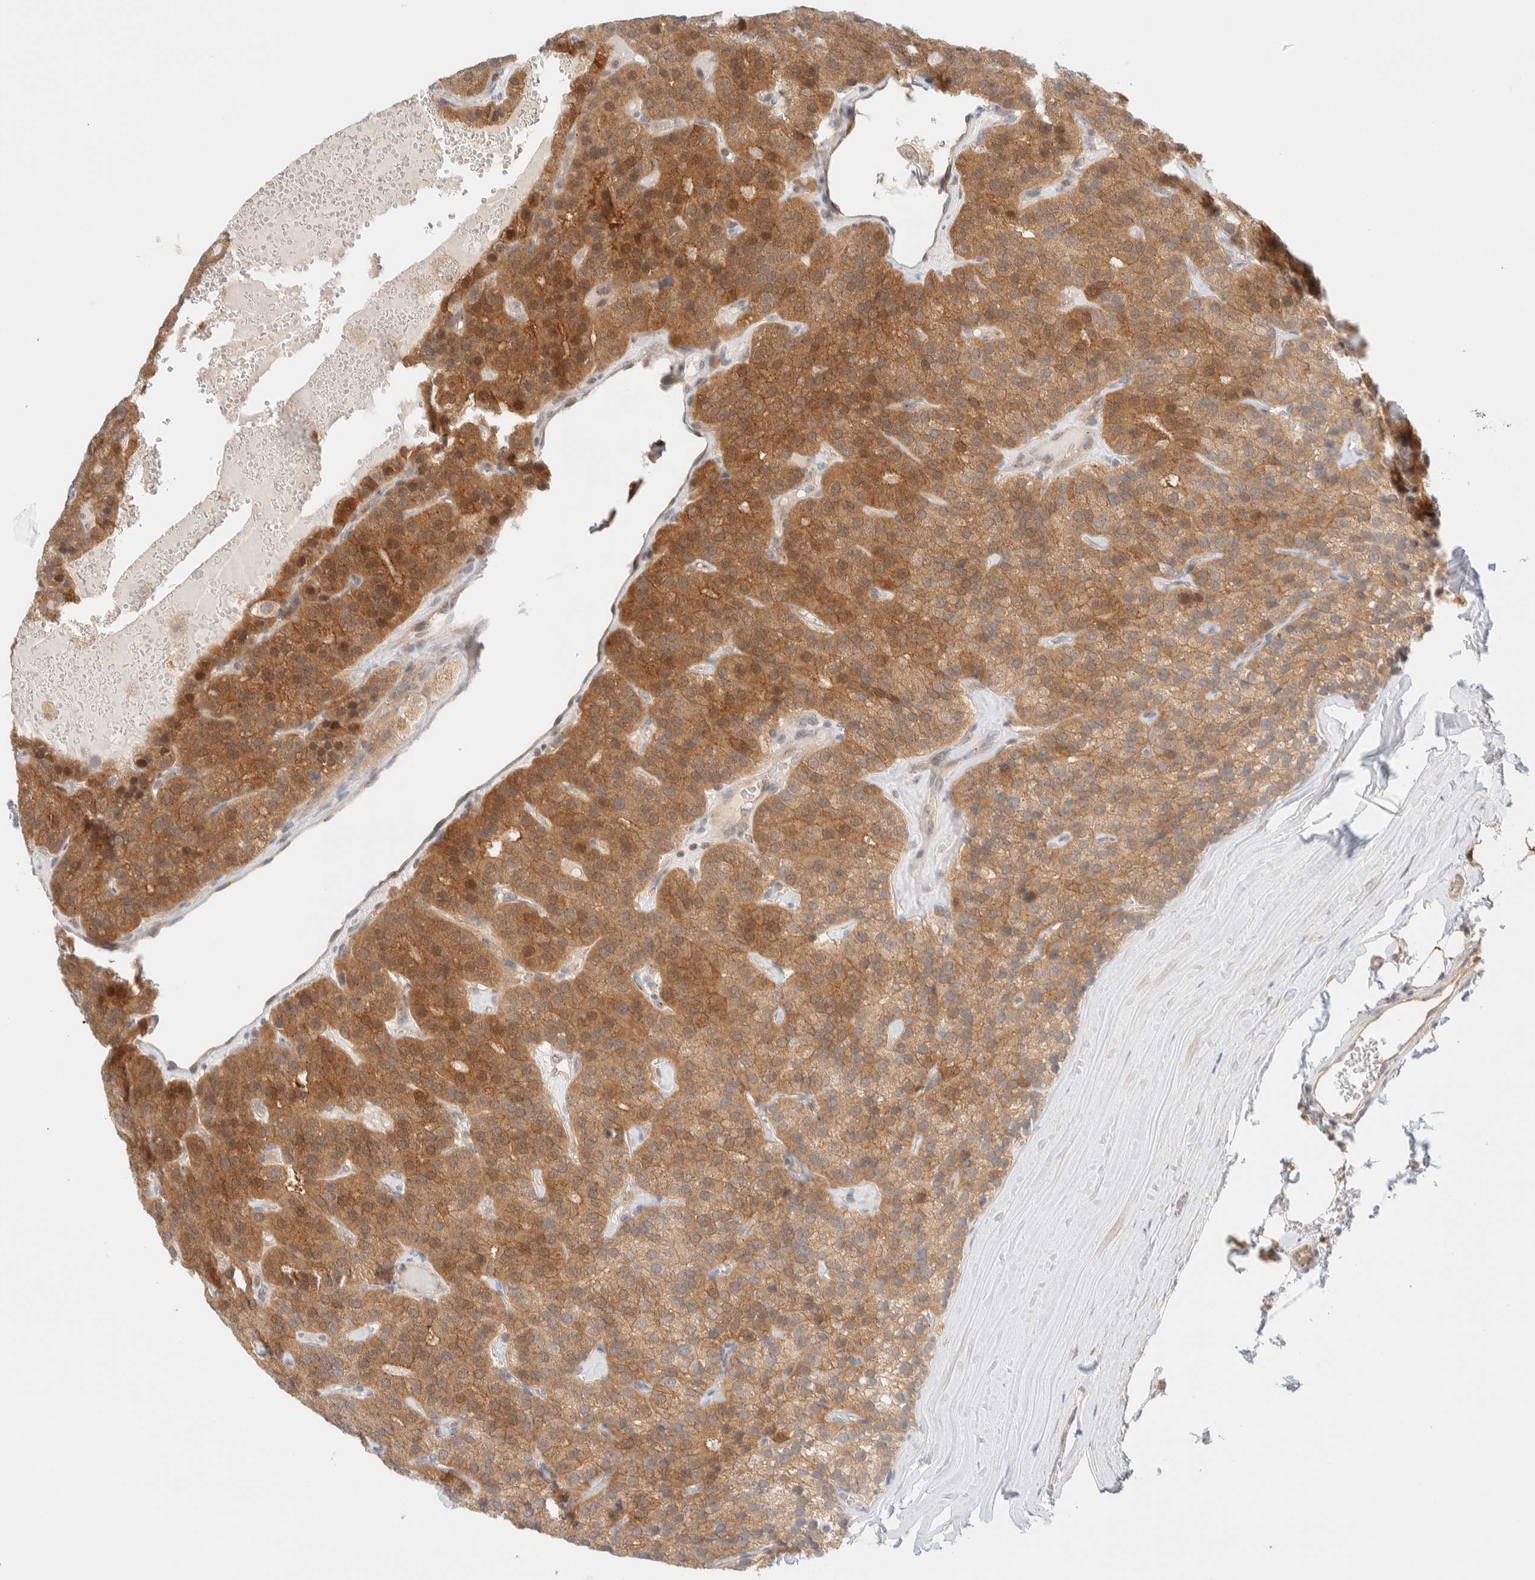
{"staining": {"intensity": "moderate", "quantity": ">75%", "location": "cytoplasmic/membranous"}, "tissue": "parathyroid gland", "cell_type": "Glandular cells", "image_type": "normal", "snomed": [{"axis": "morphology", "description": "Normal tissue, NOS"}, {"axis": "morphology", "description": "Adenoma, NOS"}, {"axis": "topography", "description": "Parathyroid gland"}], "caption": "High-magnification brightfield microscopy of normal parathyroid gland stained with DAB (brown) and counterstained with hematoxylin (blue). glandular cells exhibit moderate cytoplasmic/membranous staining is present in about>75% of cells. Nuclei are stained in blue.", "gene": "PCYT2", "patient": {"sex": "female", "age": 86}}